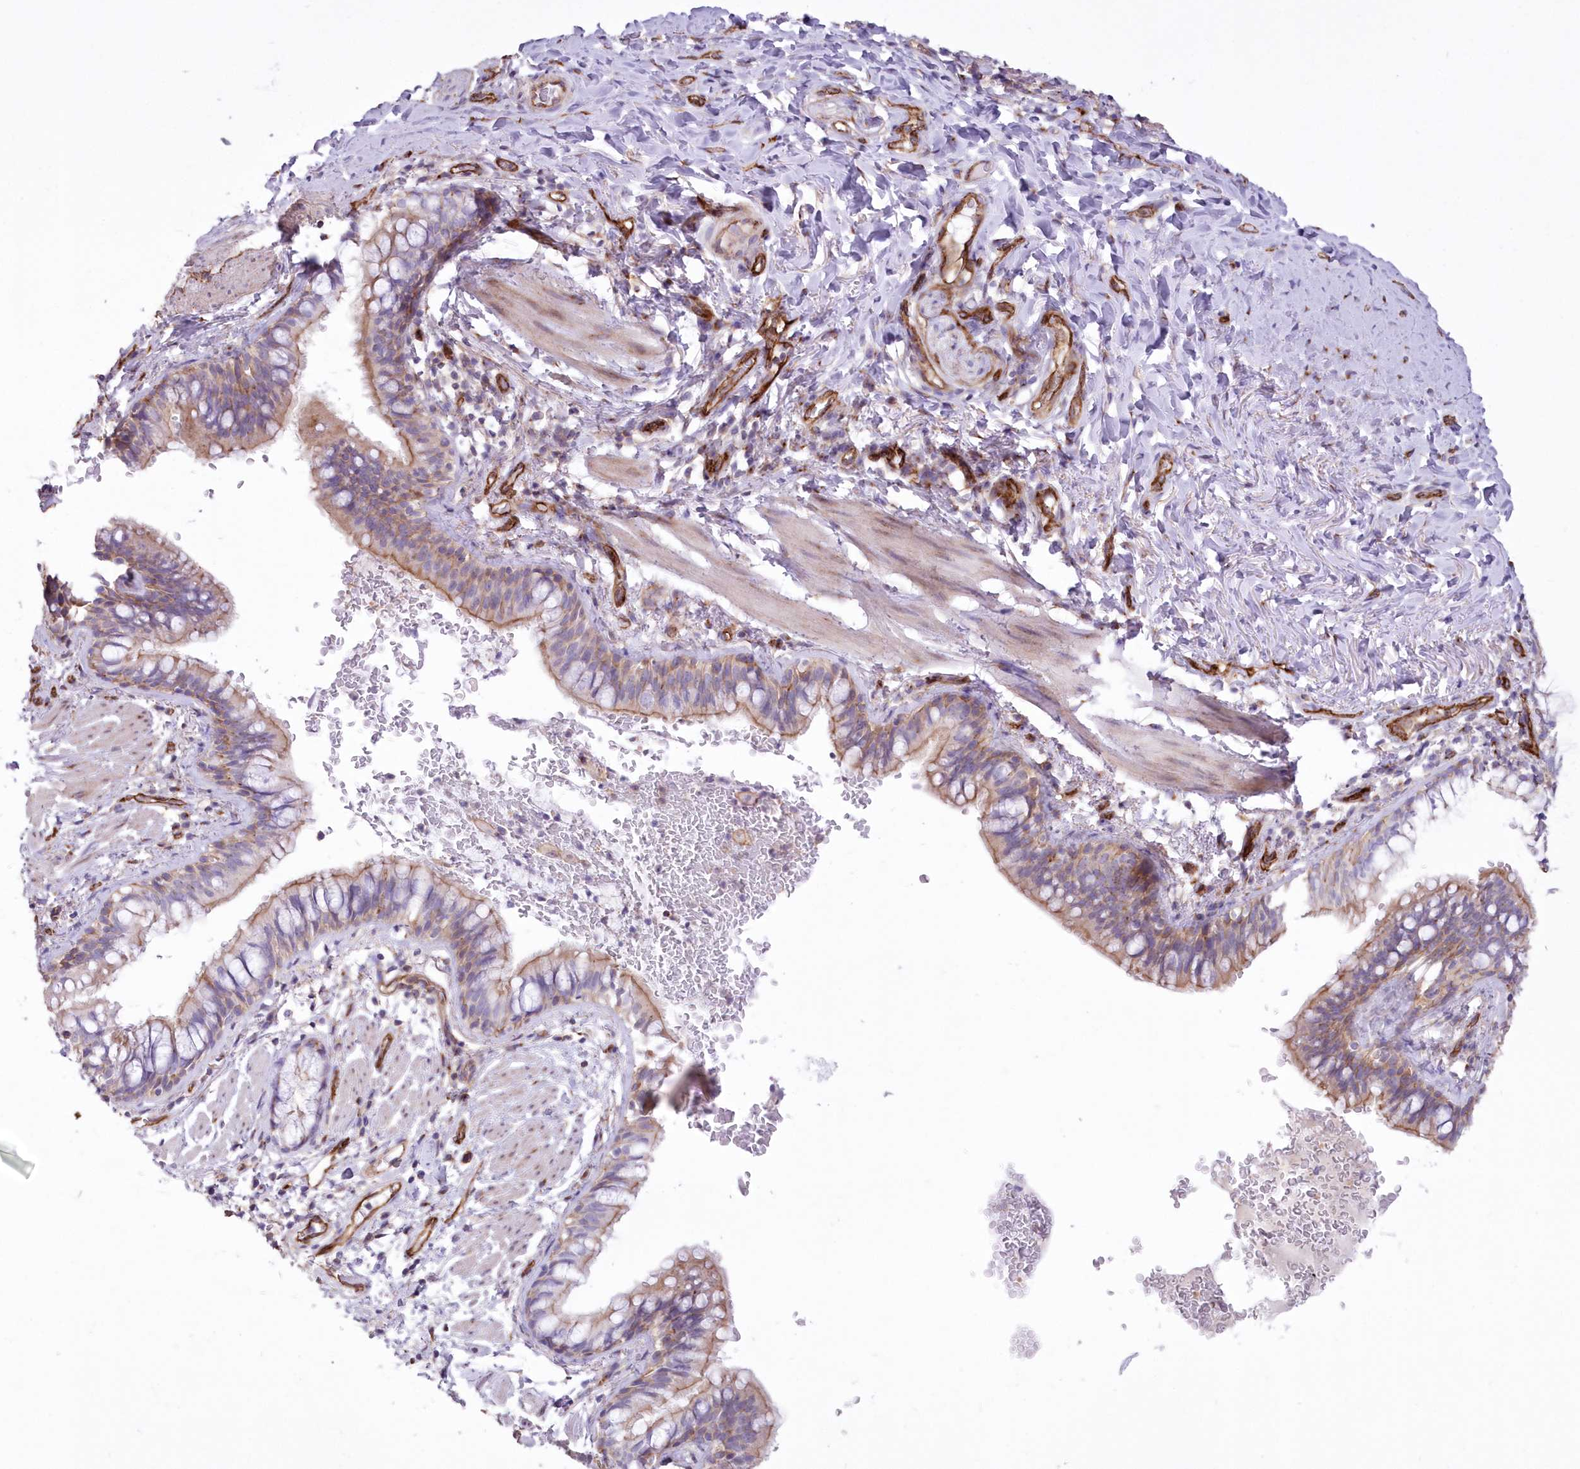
{"staining": {"intensity": "moderate", "quantity": "25%-75%", "location": "cytoplasmic/membranous"}, "tissue": "bronchus", "cell_type": "Respiratory epithelial cells", "image_type": "normal", "snomed": [{"axis": "morphology", "description": "Normal tissue, NOS"}, {"axis": "topography", "description": "Cartilage tissue"}, {"axis": "topography", "description": "Bronchus"}], "caption": "This photomicrograph shows IHC staining of normal human bronchus, with medium moderate cytoplasmic/membranous positivity in about 25%-75% of respiratory epithelial cells.", "gene": "RAB11FIP5", "patient": {"sex": "female", "age": 36}}